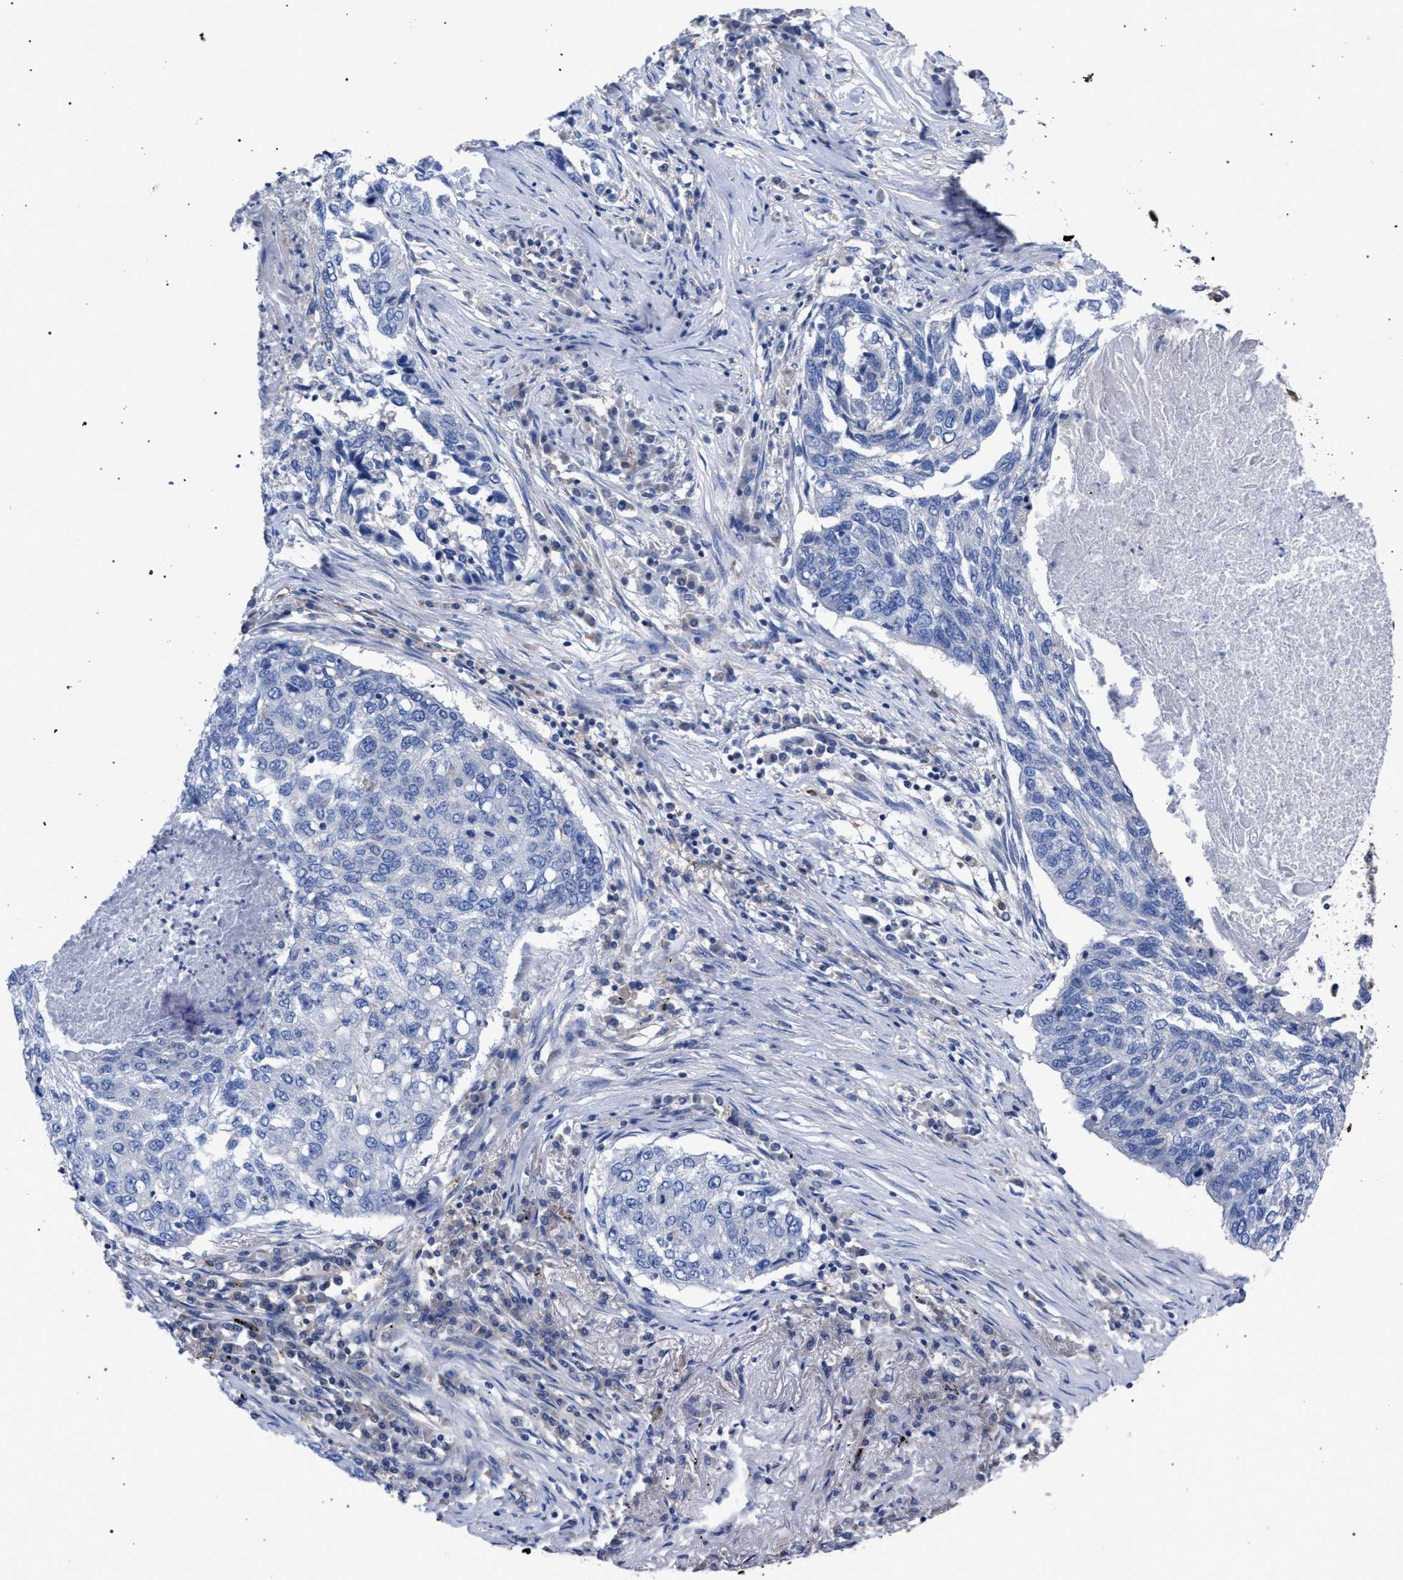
{"staining": {"intensity": "negative", "quantity": "none", "location": "none"}, "tissue": "lung cancer", "cell_type": "Tumor cells", "image_type": "cancer", "snomed": [{"axis": "morphology", "description": "Squamous cell carcinoma, NOS"}, {"axis": "topography", "description": "Lung"}], "caption": "The micrograph displays no staining of tumor cells in lung cancer.", "gene": "GMPR", "patient": {"sex": "female", "age": 63}}